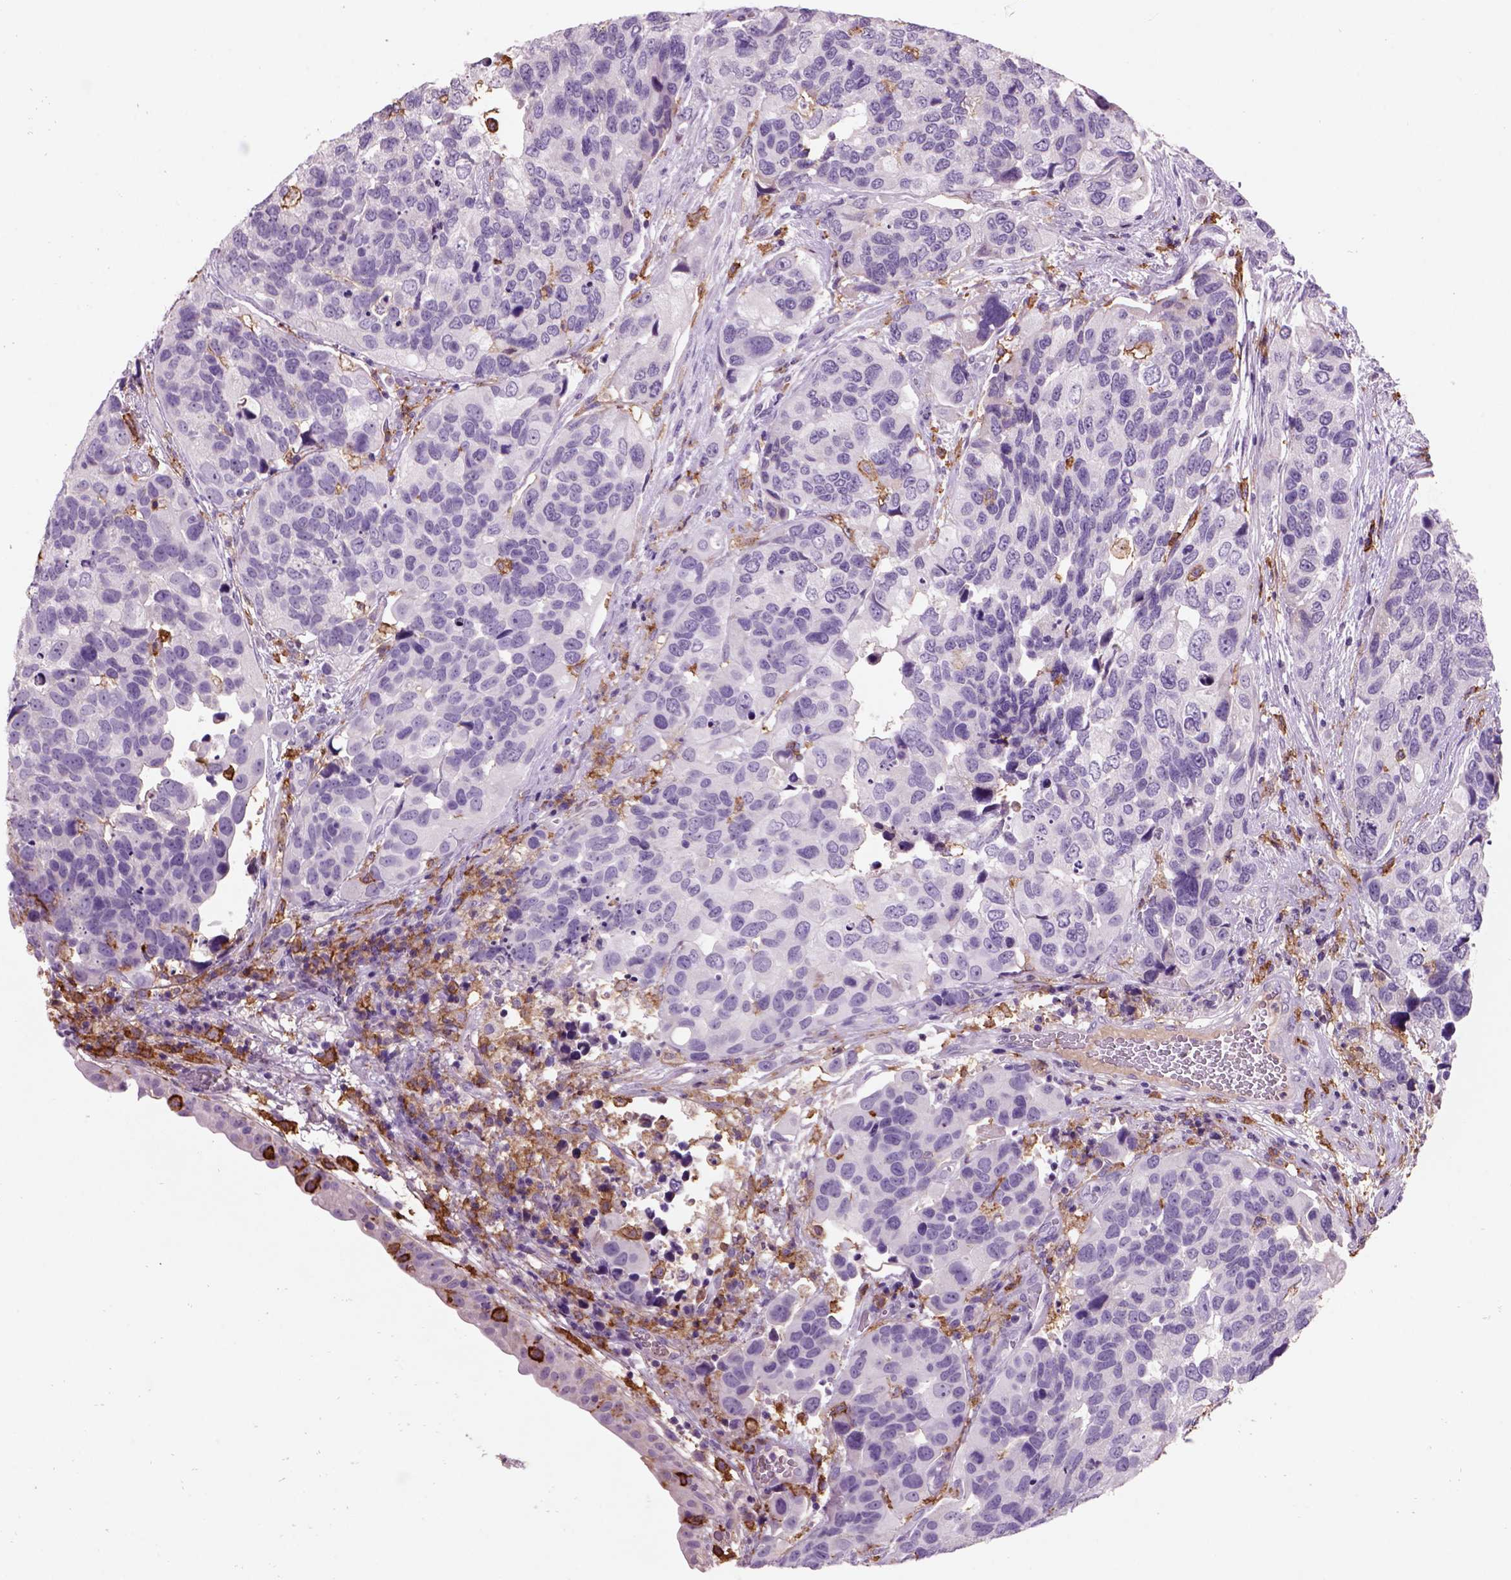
{"staining": {"intensity": "negative", "quantity": "none", "location": "none"}, "tissue": "urothelial cancer", "cell_type": "Tumor cells", "image_type": "cancer", "snomed": [{"axis": "morphology", "description": "Urothelial carcinoma, High grade"}, {"axis": "topography", "description": "Urinary bladder"}], "caption": "The image reveals no staining of tumor cells in high-grade urothelial carcinoma. Nuclei are stained in blue.", "gene": "CD14", "patient": {"sex": "male", "age": 60}}